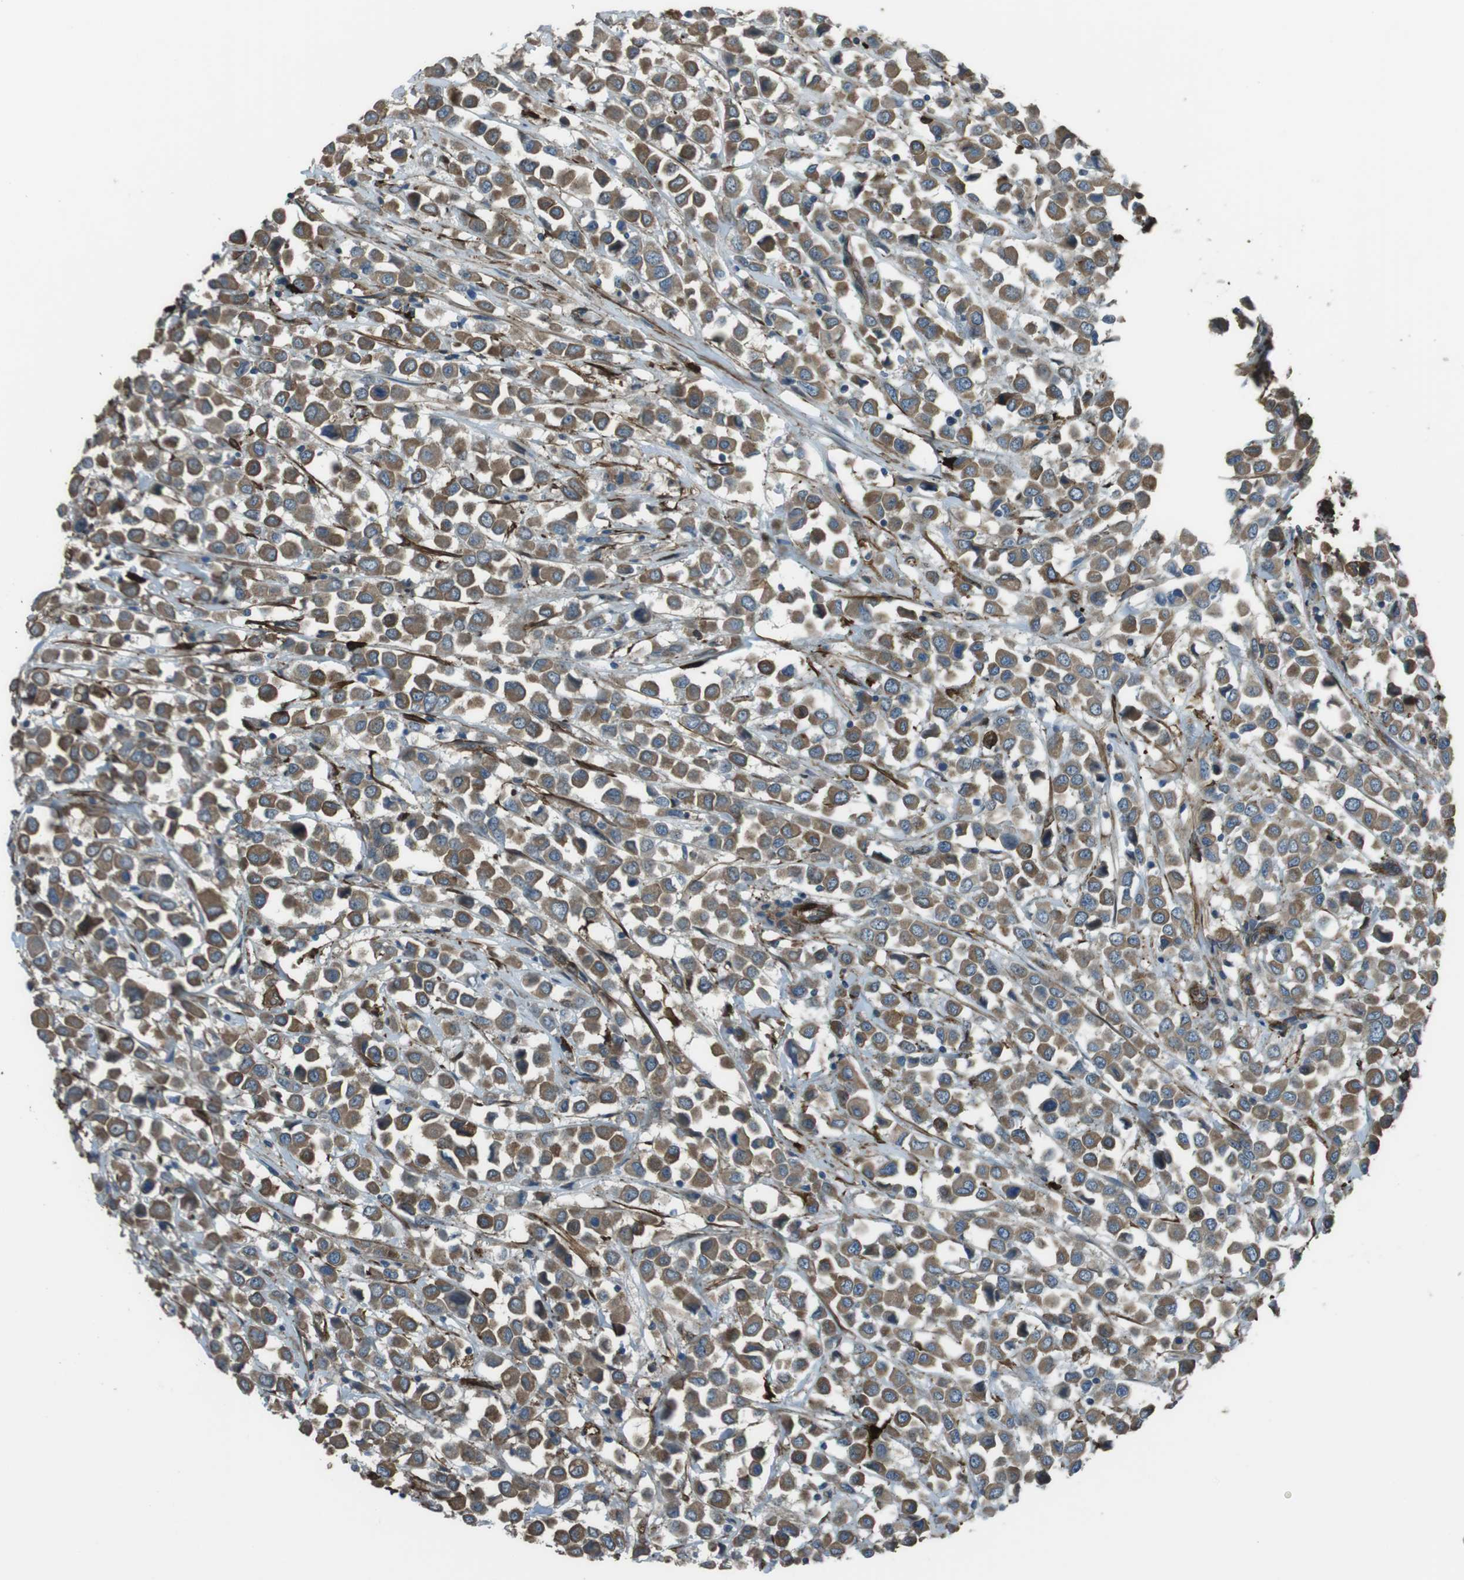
{"staining": {"intensity": "moderate", "quantity": ">75%", "location": "cytoplasmic/membranous"}, "tissue": "breast cancer", "cell_type": "Tumor cells", "image_type": "cancer", "snomed": [{"axis": "morphology", "description": "Duct carcinoma"}, {"axis": "topography", "description": "Breast"}], "caption": "A brown stain labels moderate cytoplasmic/membranous staining of a protein in breast intraductal carcinoma tumor cells. Using DAB (3,3'-diaminobenzidine) (brown) and hematoxylin (blue) stains, captured at high magnification using brightfield microscopy.", "gene": "SFT2D1", "patient": {"sex": "female", "age": 61}}